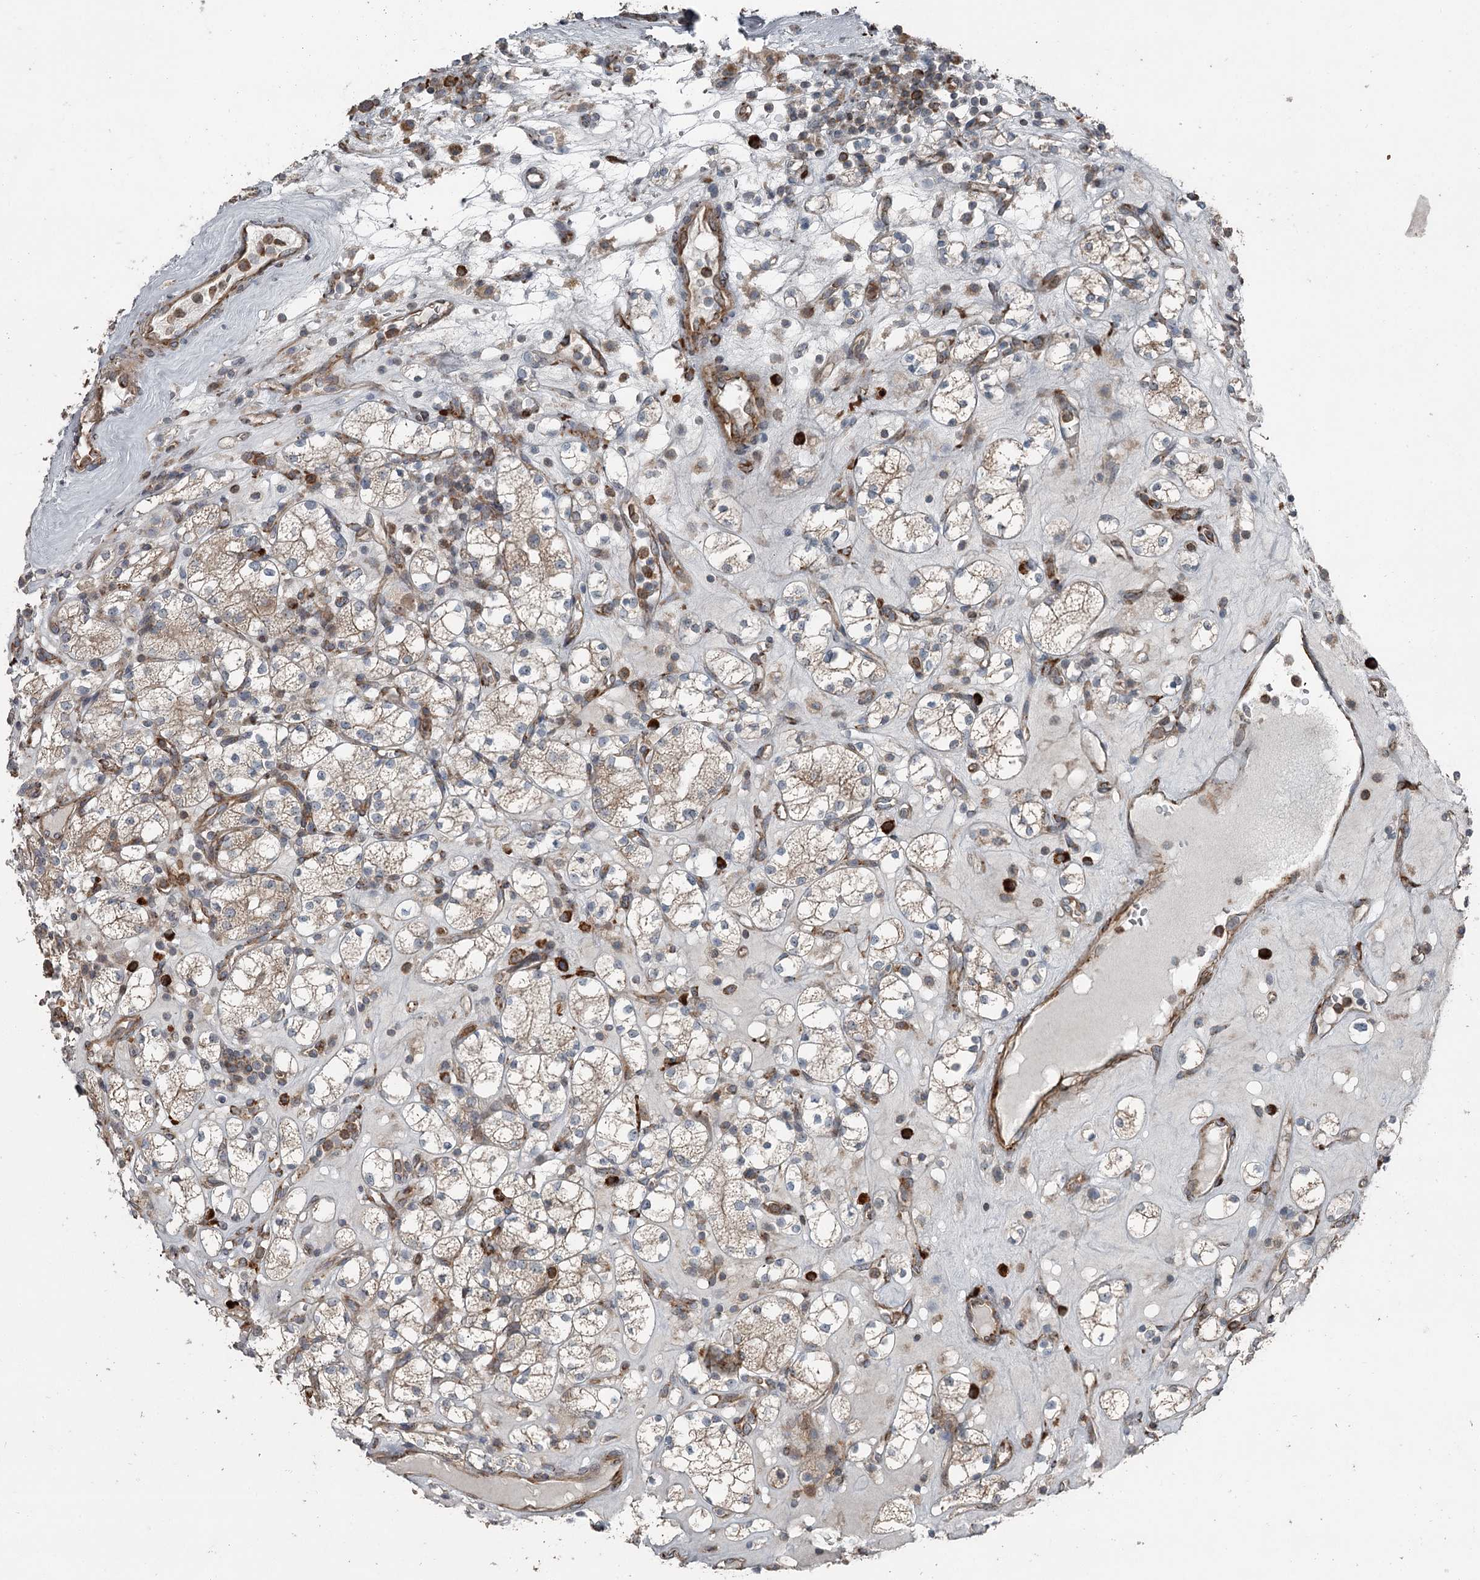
{"staining": {"intensity": "weak", "quantity": "<25%", "location": "cytoplasmic/membranous"}, "tissue": "renal cancer", "cell_type": "Tumor cells", "image_type": "cancer", "snomed": [{"axis": "morphology", "description": "Adenocarcinoma, NOS"}, {"axis": "topography", "description": "Kidney"}], "caption": "Immunohistochemical staining of renal cancer (adenocarcinoma) exhibits no significant staining in tumor cells.", "gene": "RASSF8", "patient": {"sex": "male", "age": 77}}